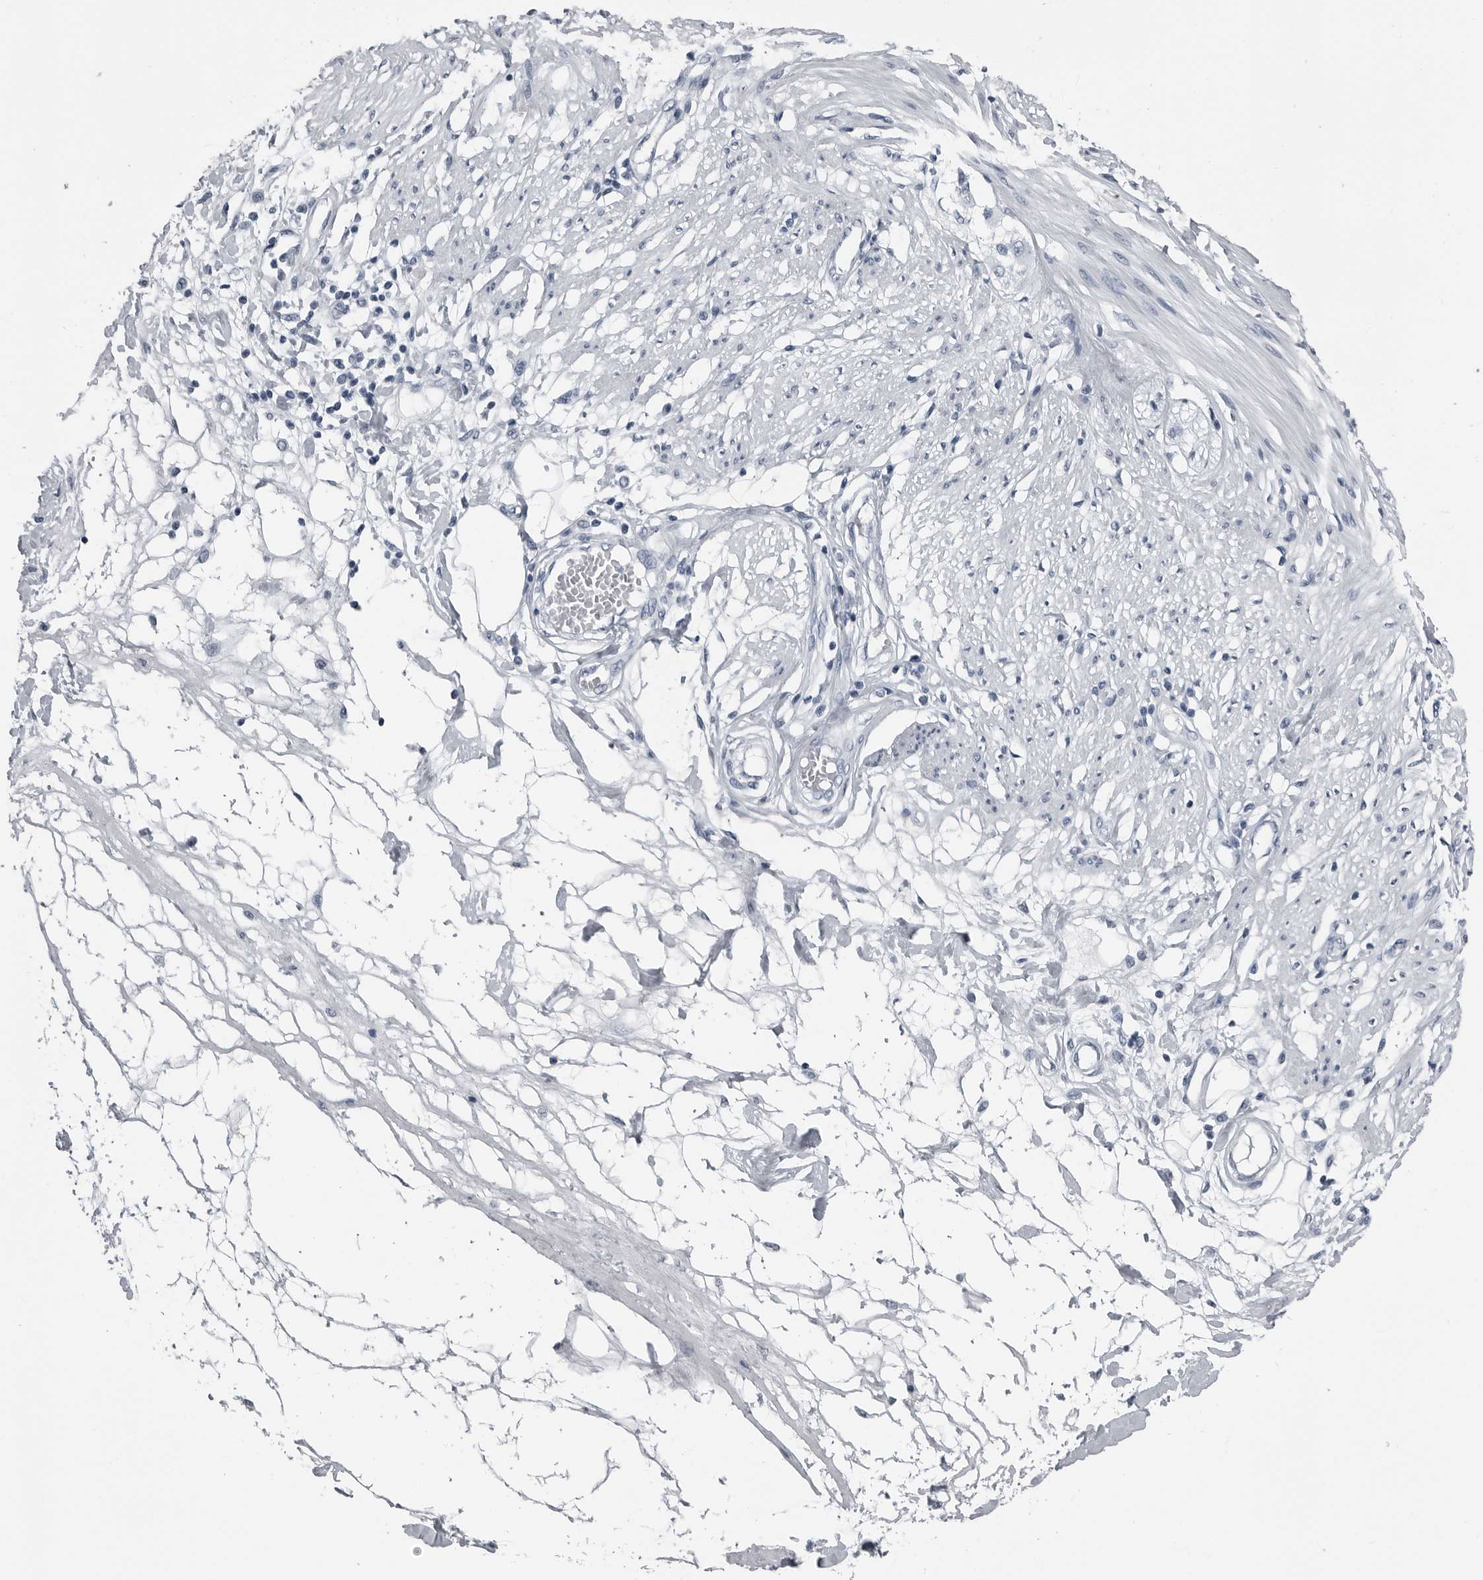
{"staining": {"intensity": "negative", "quantity": "none", "location": "none"}, "tissue": "smooth muscle", "cell_type": "Smooth muscle cells", "image_type": "normal", "snomed": [{"axis": "morphology", "description": "Normal tissue, NOS"}, {"axis": "morphology", "description": "Adenocarcinoma, NOS"}, {"axis": "topography", "description": "Smooth muscle"}, {"axis": "topography", "description": "Colon"}], "caption": "An image of smooth muscle stained for a protein reveals no brown staining in smooth muscle cells.", "gene": "SPINK1", "patient": {"sex": "male", "age": 14}}